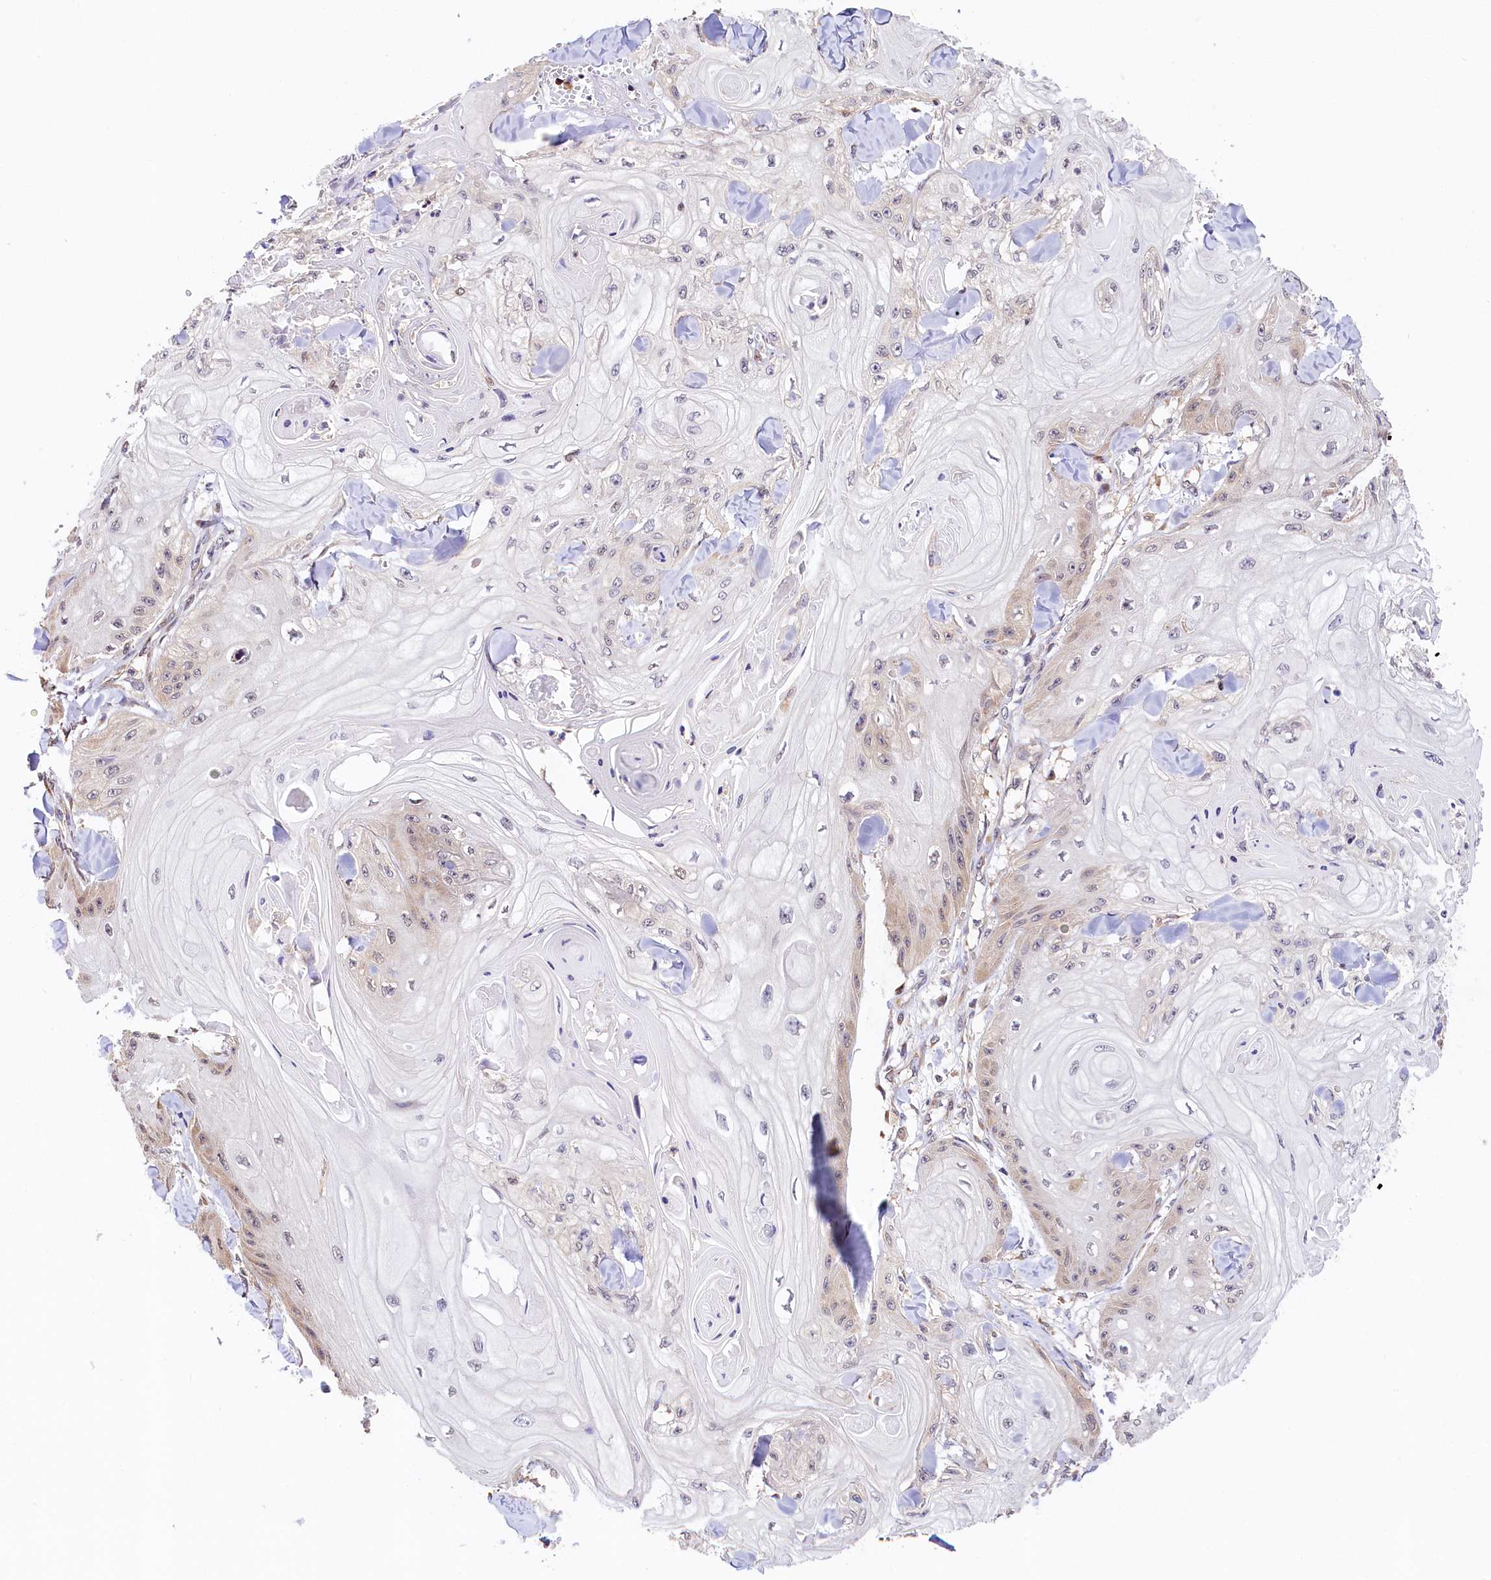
{"staining": {"intensity": "weak", "quantity": "<25%", "location": "cytoplasmic/membranous"}, "tissue": "skin cancer", "cell_type": "Tumor cells", "image_type": "cancer", "snomed": [{"axis": "morphology", "description": "Squamous cell carcinoma, NOS"}, {"axis": "topography", "description": "Skin"}], "caption": "Immunohistochemical staining of skin cancer shows no significant staining in tumor cells.", "gene": "CHORDC1", "patient": {"sex": "male", "age": 74}}